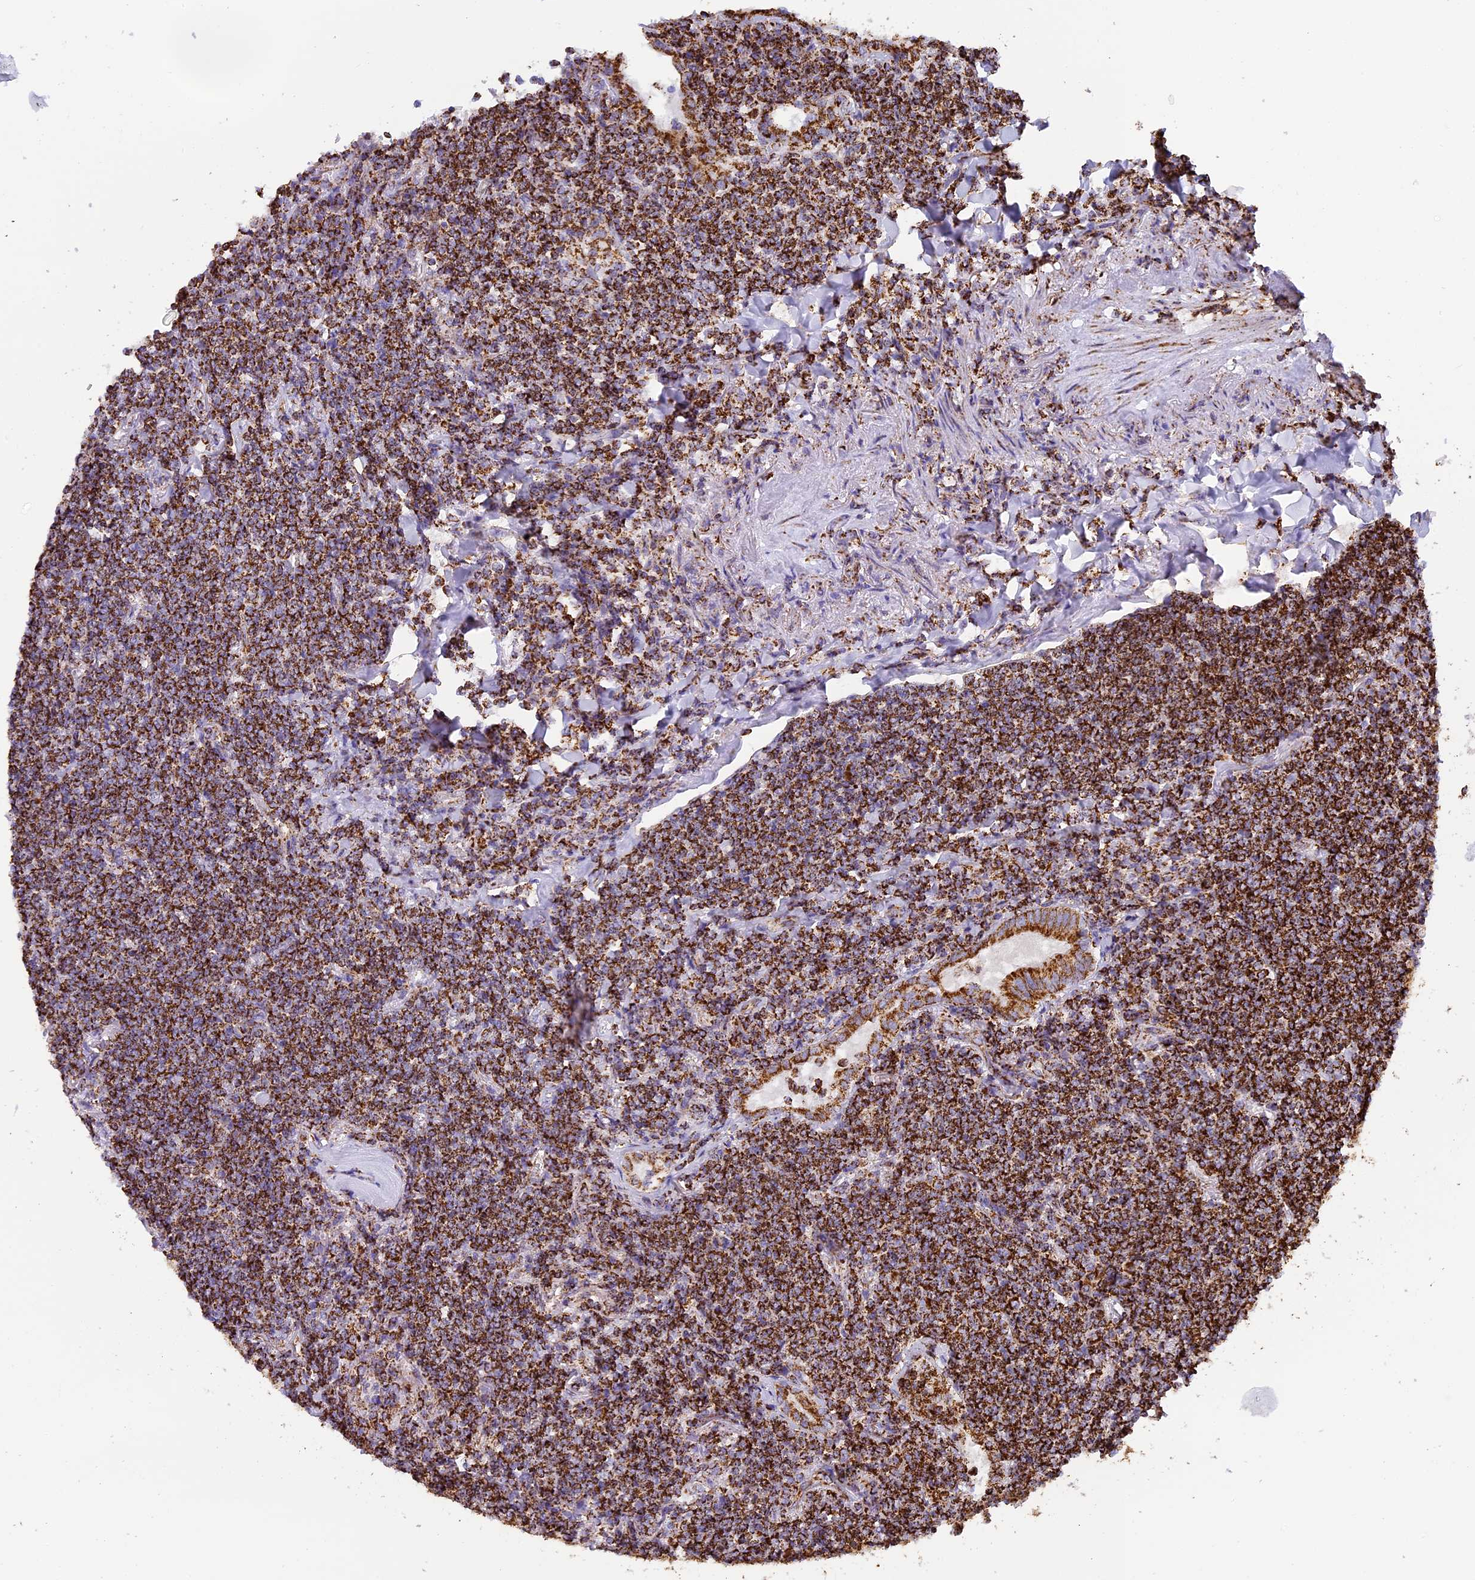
{"staining": {"intensity": "strong", "quantity": ">75%", "location": "cytoplasmic/membranous"}, "tissue": "lymphoma", "cell_type": "Tumor cells", "image_type": "cancer", "snomed": [{"axis": "morphology", "description": "Malignant lymphoma, non-Hodgkin's type, Low grade"}, {"axis": "topography", "description": "Lung"}], "caption": "Lymphoma was stained to show a protein in brown. There is high levels of strong cytoplasmic/membranous expression in about >75% of tumor cells. The protein of interest is shown in brown color, while the nuclei are stained blue.", "gene": "STK17A", "patient": {"sex": "female", "age": 71}}